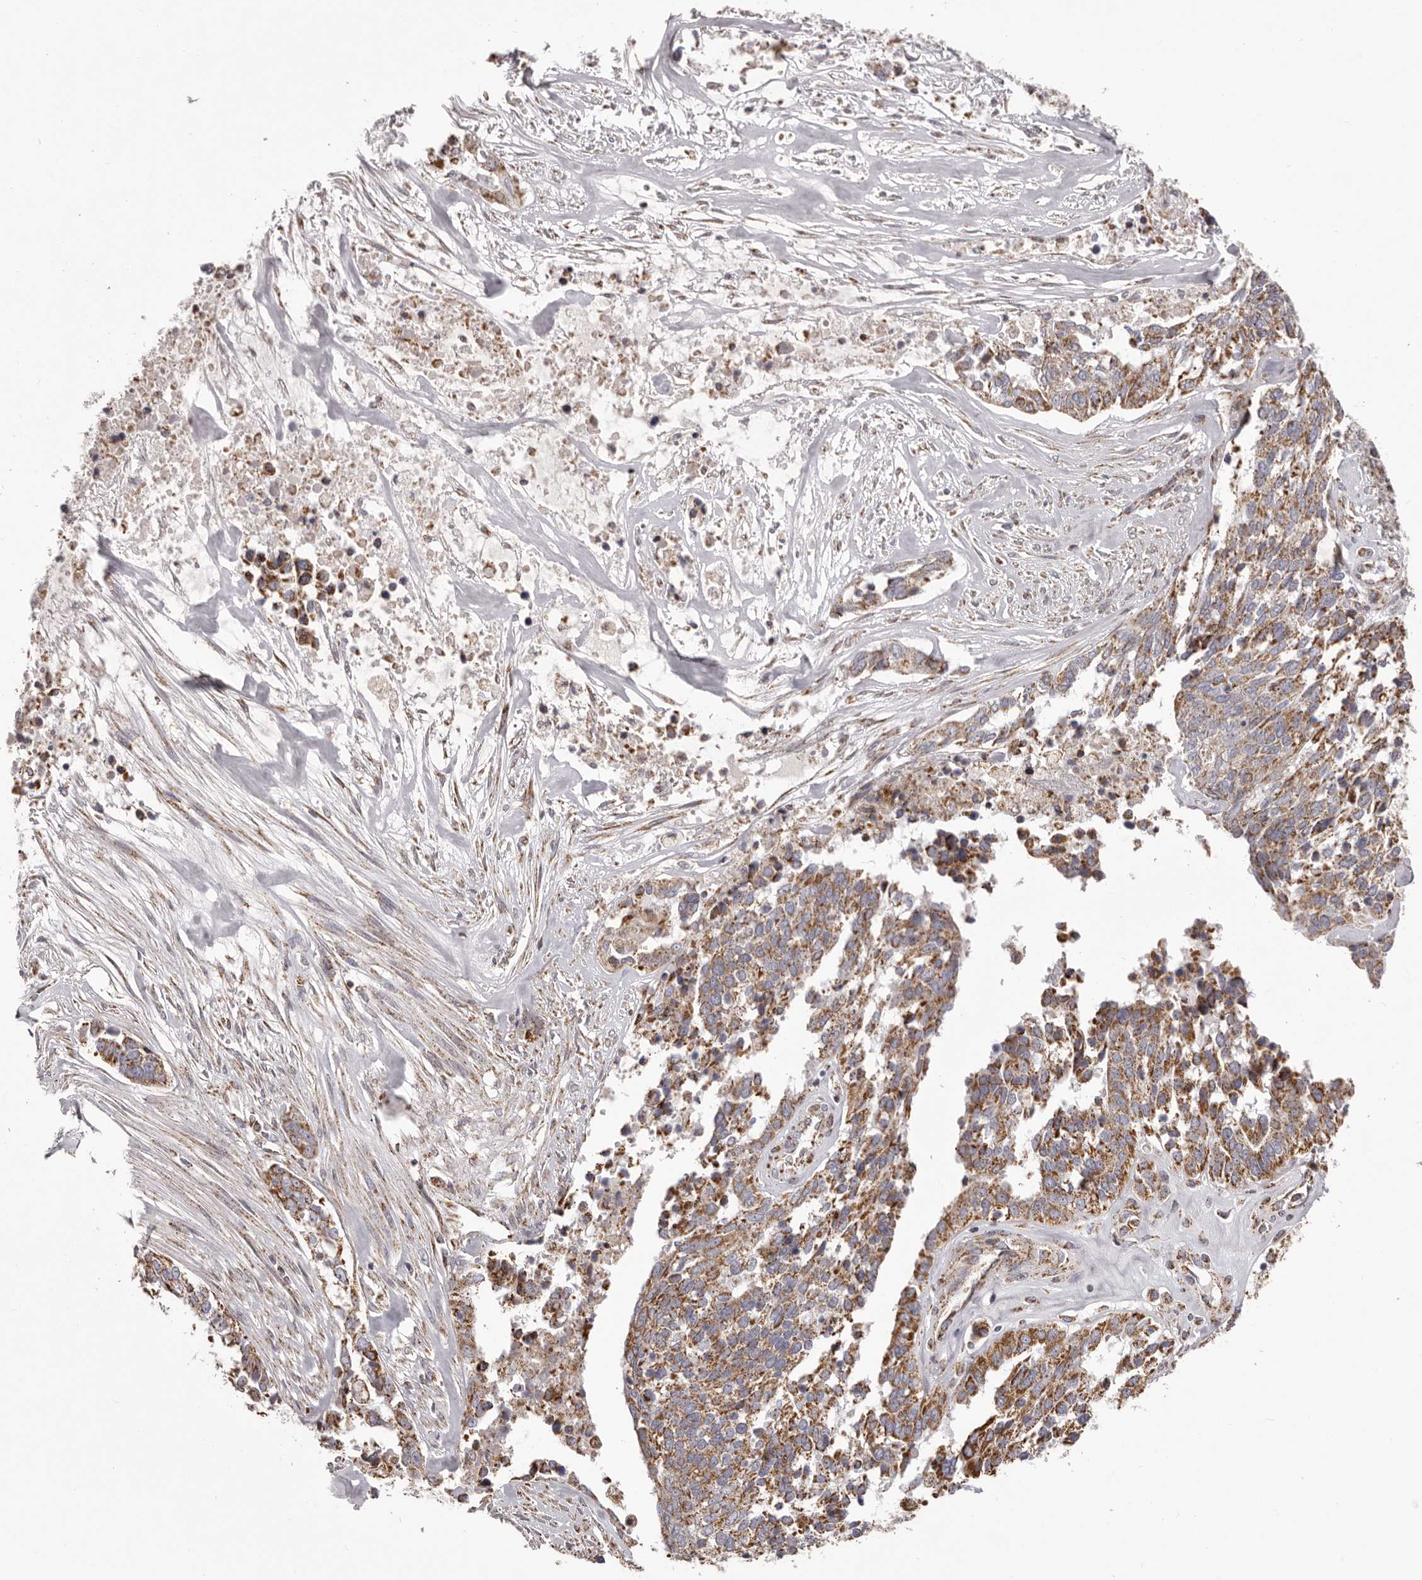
{"staining": {"intensity": "strong", "quantity": ">75%", "location": "cytoplasmic/membranous"}, "tissue": "ovarian cancer", "cell_type": "Tumor cells", "image_type": "cancer", "snomed": [{"axis": "morphology", "description": "Cystadenocarcinoma, serous, NOS"}, {"axis": "topography", "description": "Ovary"}], "caption": "DAB (3,3'-diaminobenzidine) immunohistochemical staining of human ovarian cancer (serous cystadenocarcinoma) demonstrates strong cytoplasmic/membranous protein positivity in approximately >75% of tumor cells. (DAB (3,3'-diaminobenzidine) IHC, brown staining for protein, blue staining for nuclei).", "gene": "CHRM2", "patient": {"sex": "female", "age": 44}}